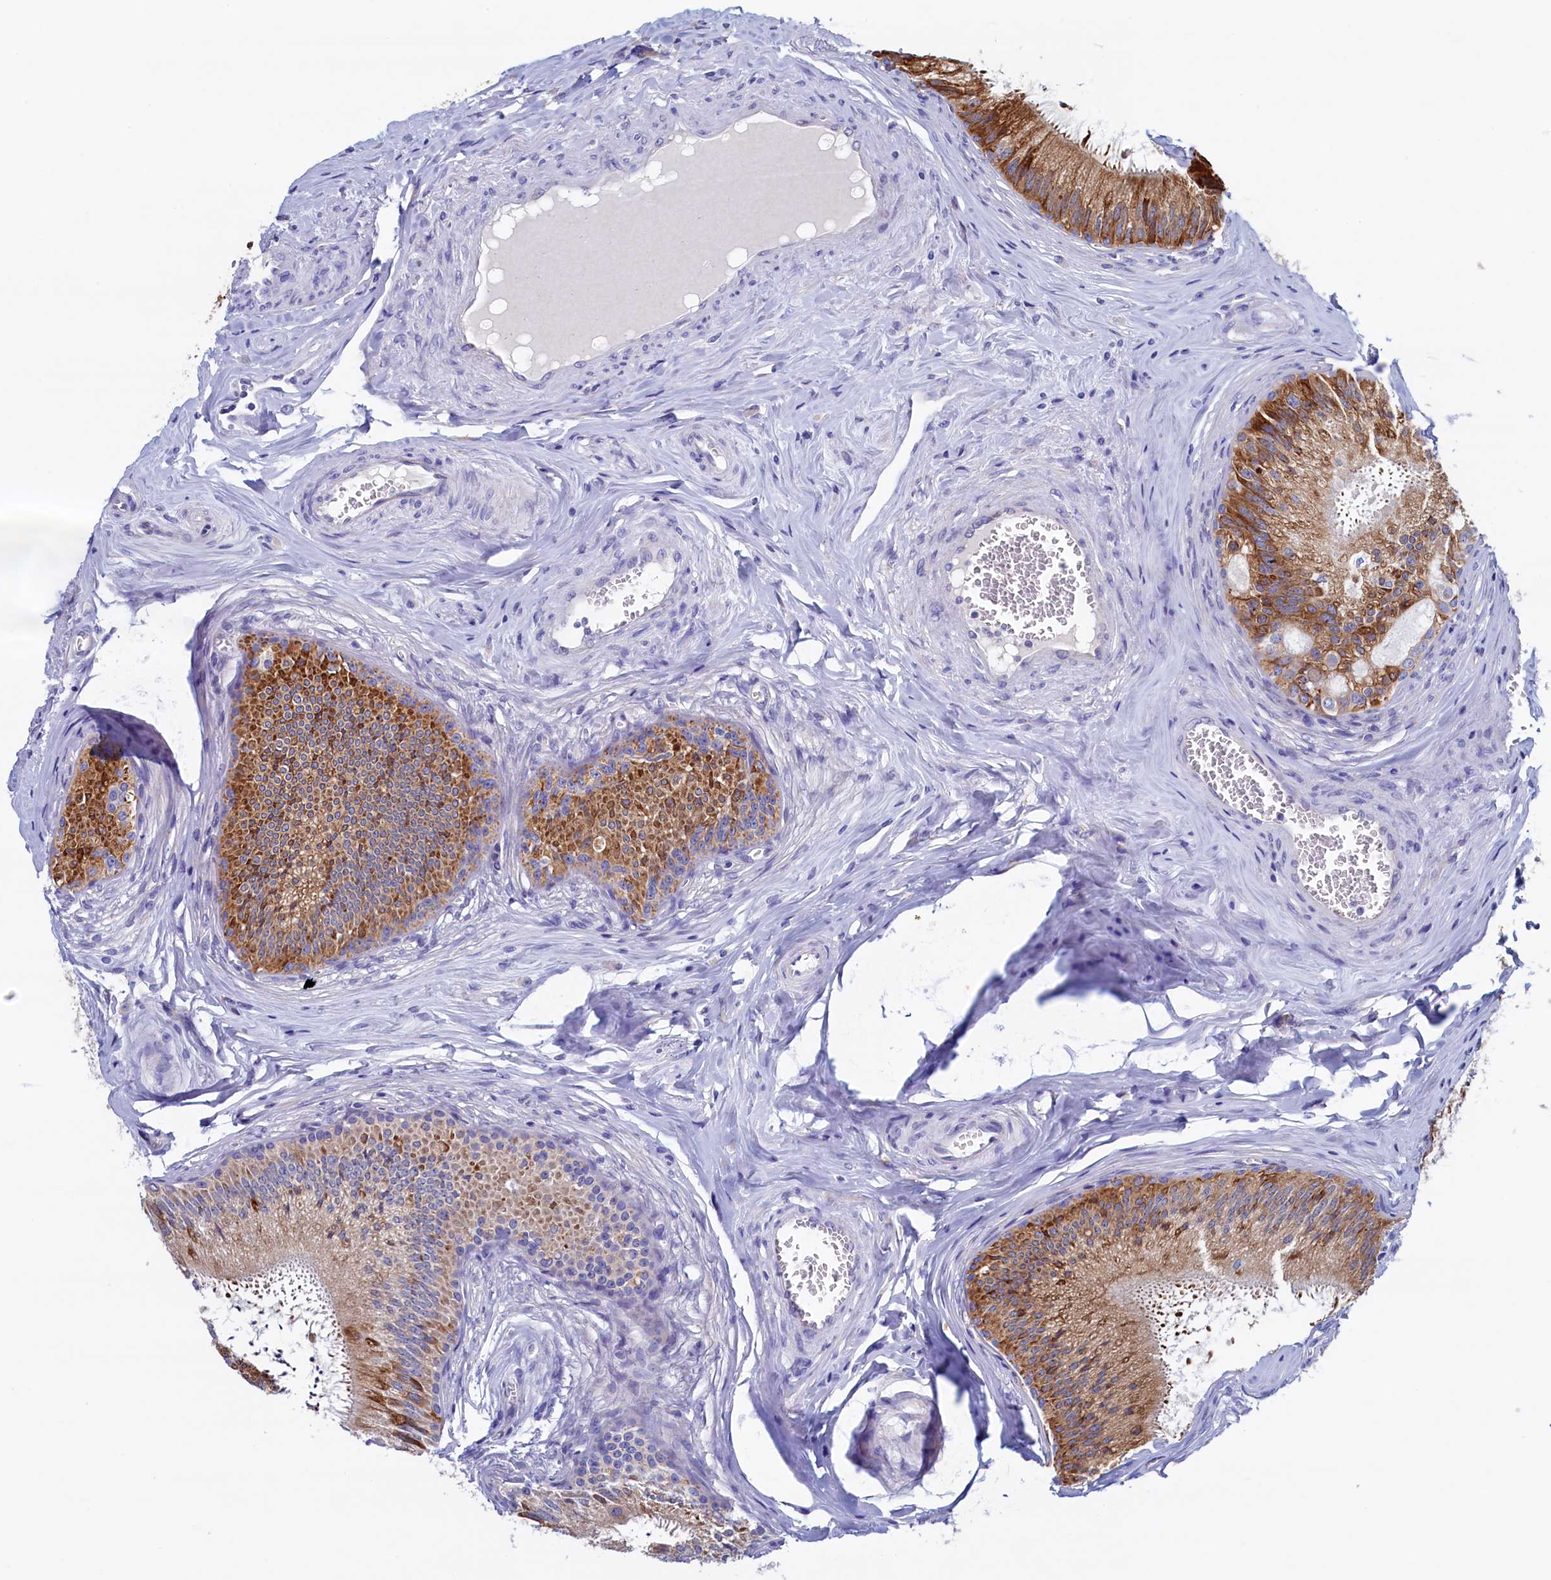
{"staining": {"intensity": "moderate", "quantity": ">75%", "location": "cytoplasmic/membranous"}, "tissue": "epididymis", "cell_type": "Glandular cells", "image_type": "normal", "snomed": [{"axis": "morphology", "description": "Normal tissue, NOS"}, {"axis": "topography", "description": "Epididymis"}], "caption": "Immunohistochemical staining of normal epididymis reveals medium levels of moderate cytoplasmic/membranous positivity in about >75% of glandular cells. (Brightfield microscopy of DAB IHC at high magnification).", "gene": "CBLIF", "patient": {"sex": "male", "age": 46}}